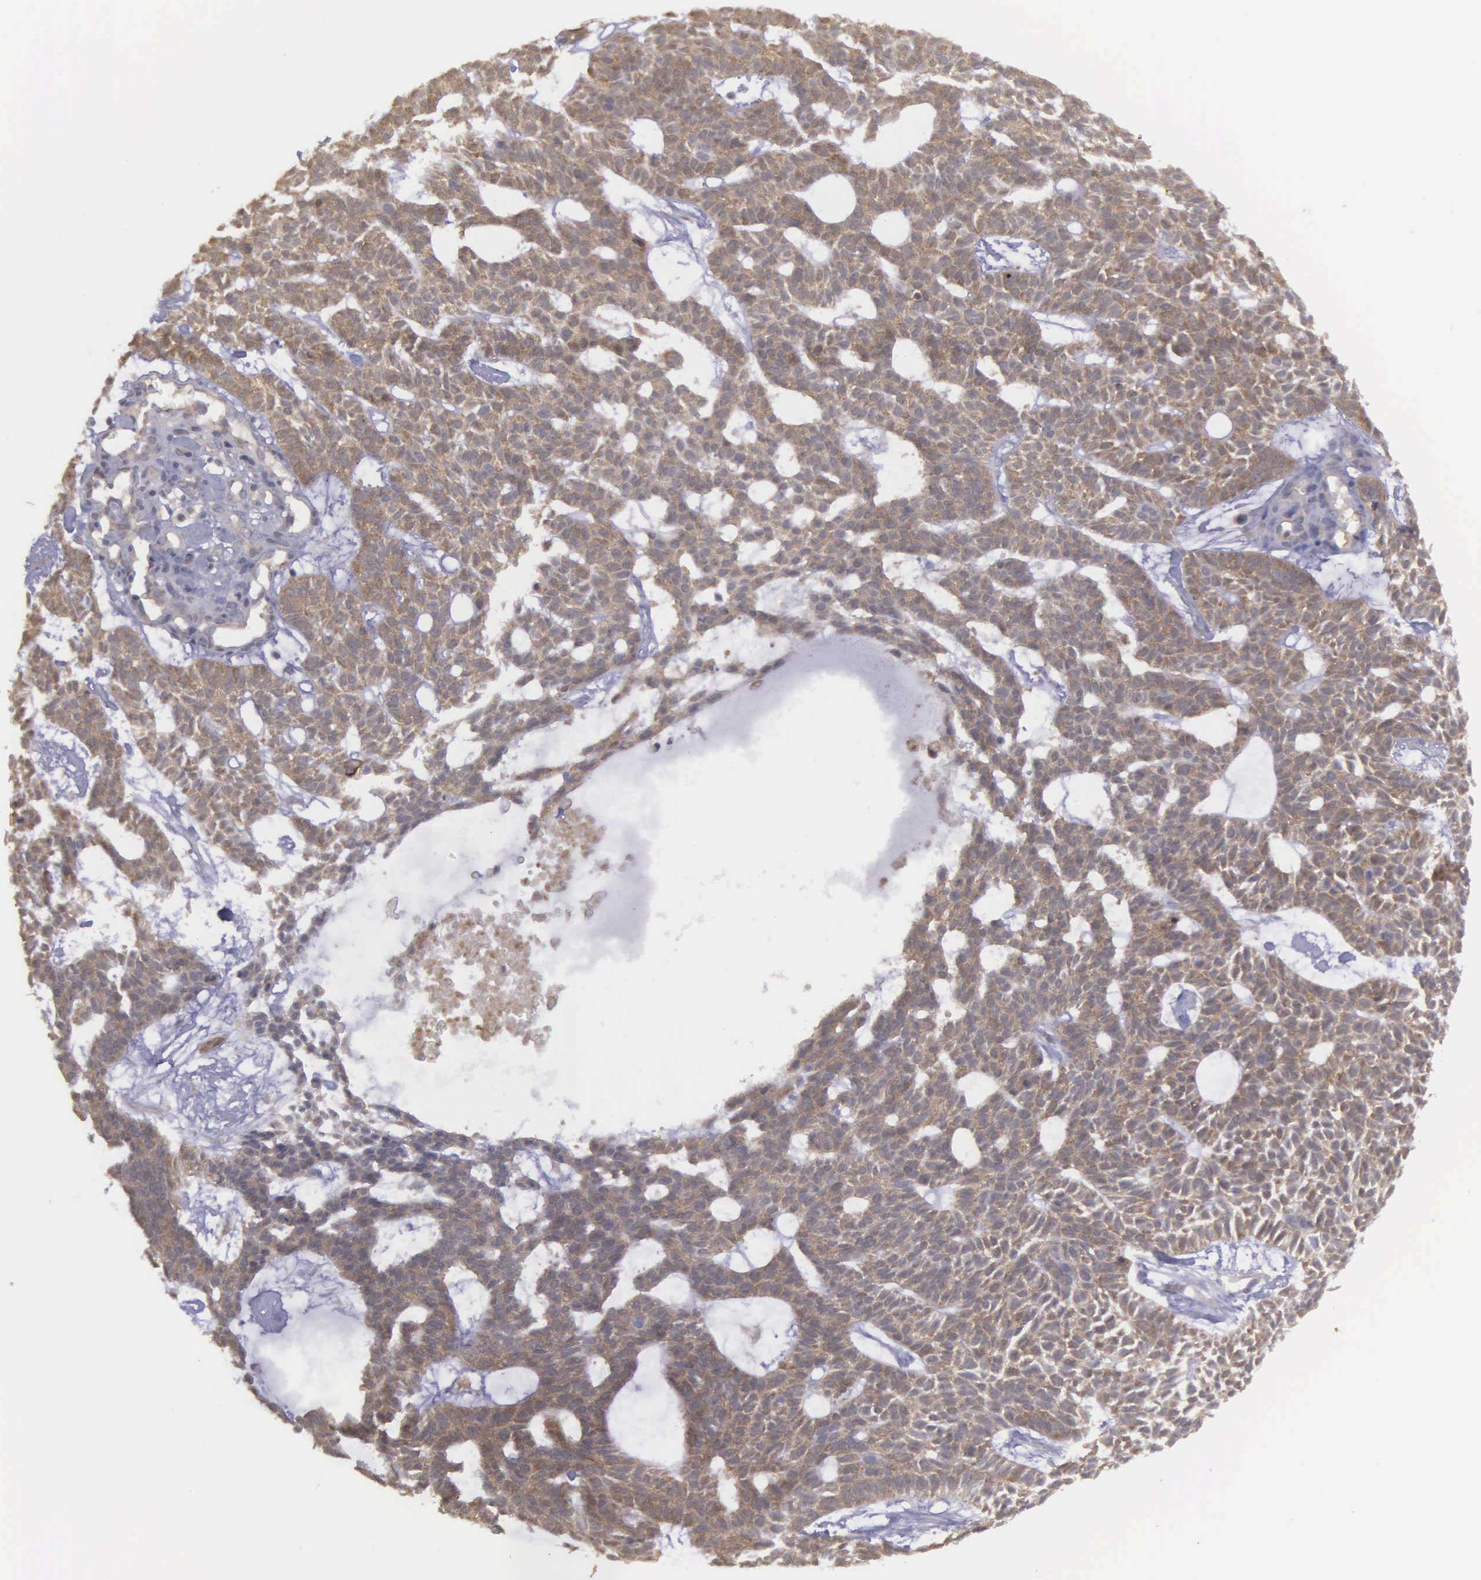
{"staining": {"intensity": "moderate", "quantity": ">75%", "location": "cytoplasmic/membranous"}, "tissue": "skin cancer", "cell_type": "Tumor cells", "image_type": "cancer", "snomed": [{"axis": "morphology", "description": "Basal cell carcinoma"}, {"axis": "topography", "description": "Skin"}], "caption": "IHC histopathology image of human skin cancer stained for a protein (brown), which reveals medium levels of moderate cytoplasmic/membranous staining in approximately >75% of tumor cells.", "gene": "RTL10", "patient": {"sex": "male", "age": 75}}